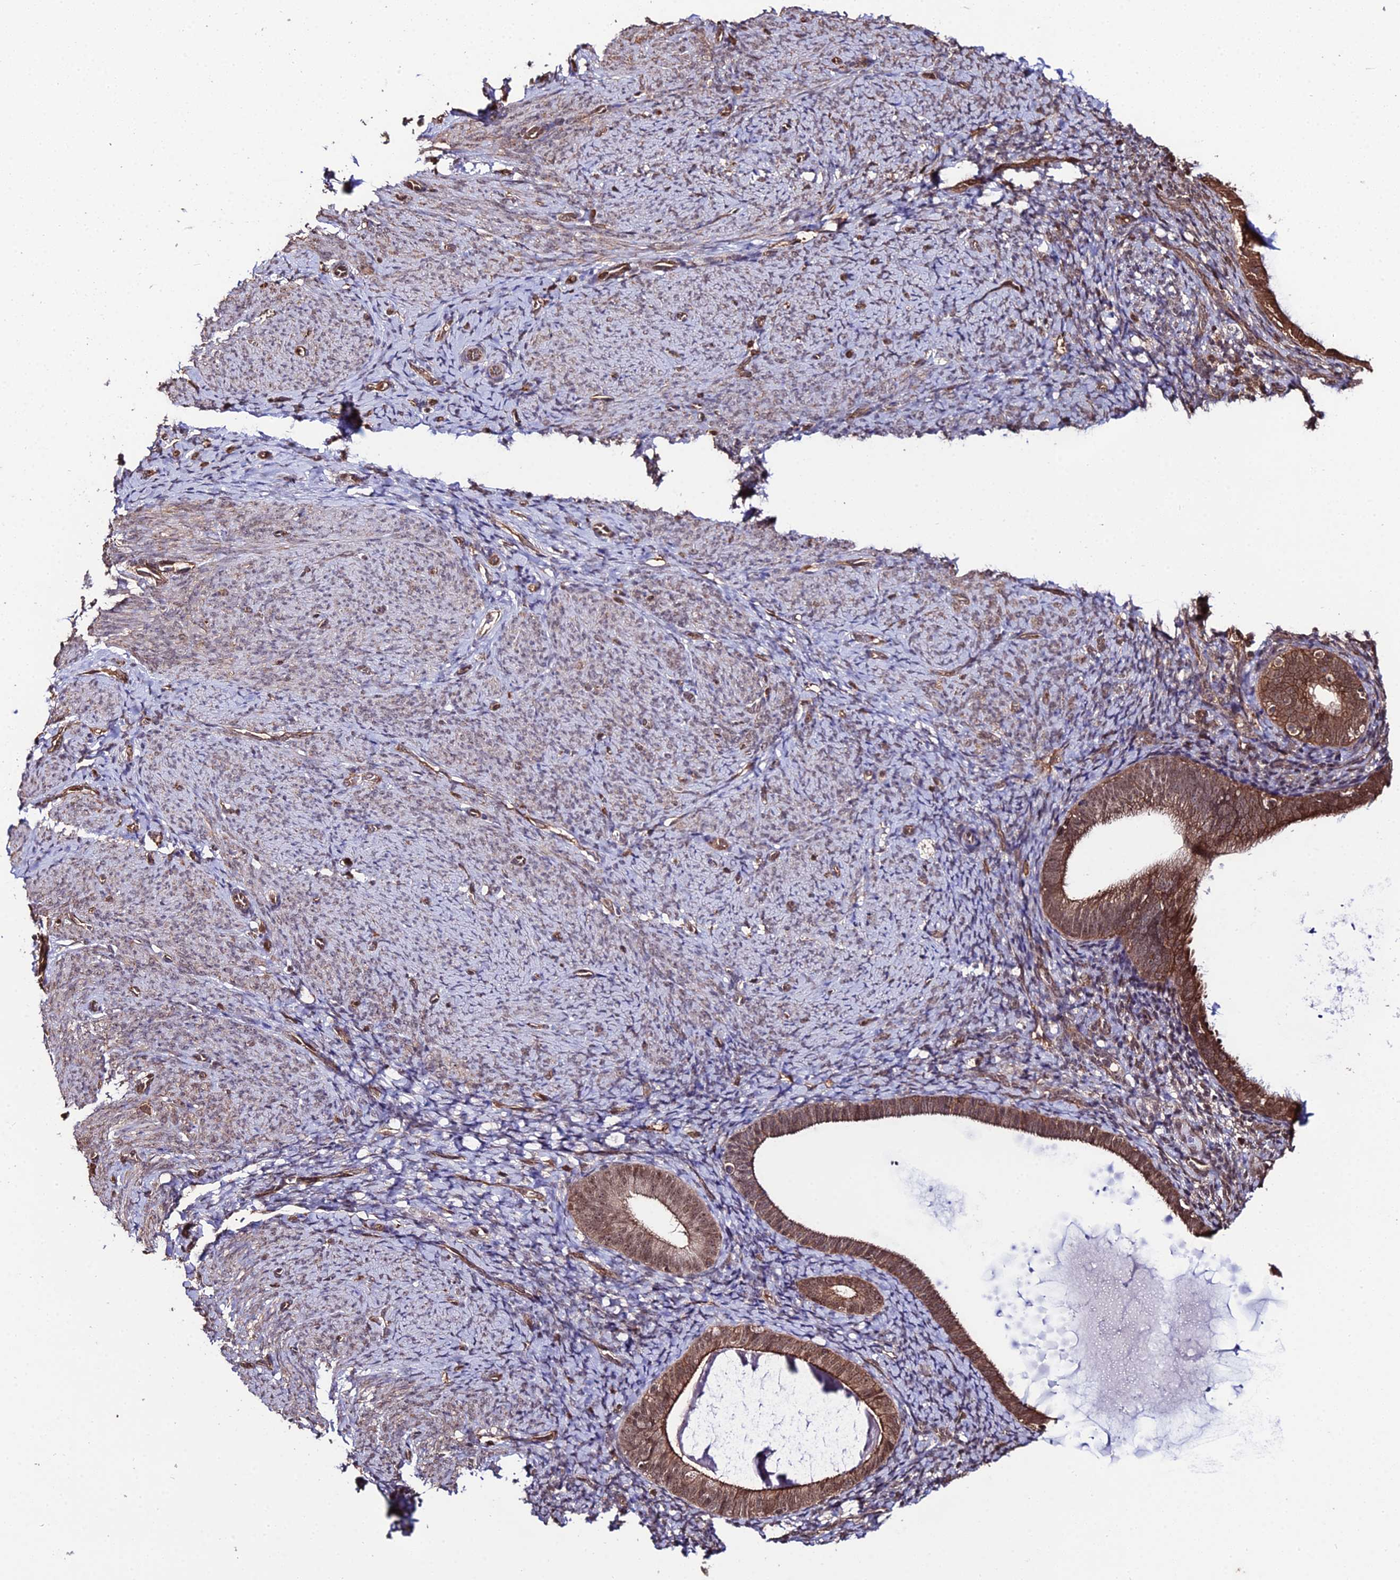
{"staining": {"intensity": "moderate", "quantity": ">75%", "location": "nuclear"}, "tissue": "endometrium", "cell_type": "Cells in endometrial stroma", "image_type": "normal", "snomed": [{"axis": "morphology", "description": "Normal tissue, NOS"}, {"axis": "topography", "description": "Endometrium"}], "caption": "This histopathology image exhibits normal endometrium stained with immunohistochemistry (IHC) to label a protein in brown. The nuclear of cells in endometrial stroma show moderate positivity for the protein. Nuclei are counter-stained blue.", "gene": "PPP4C", "patient": {"sex": "female", "age": 65}}